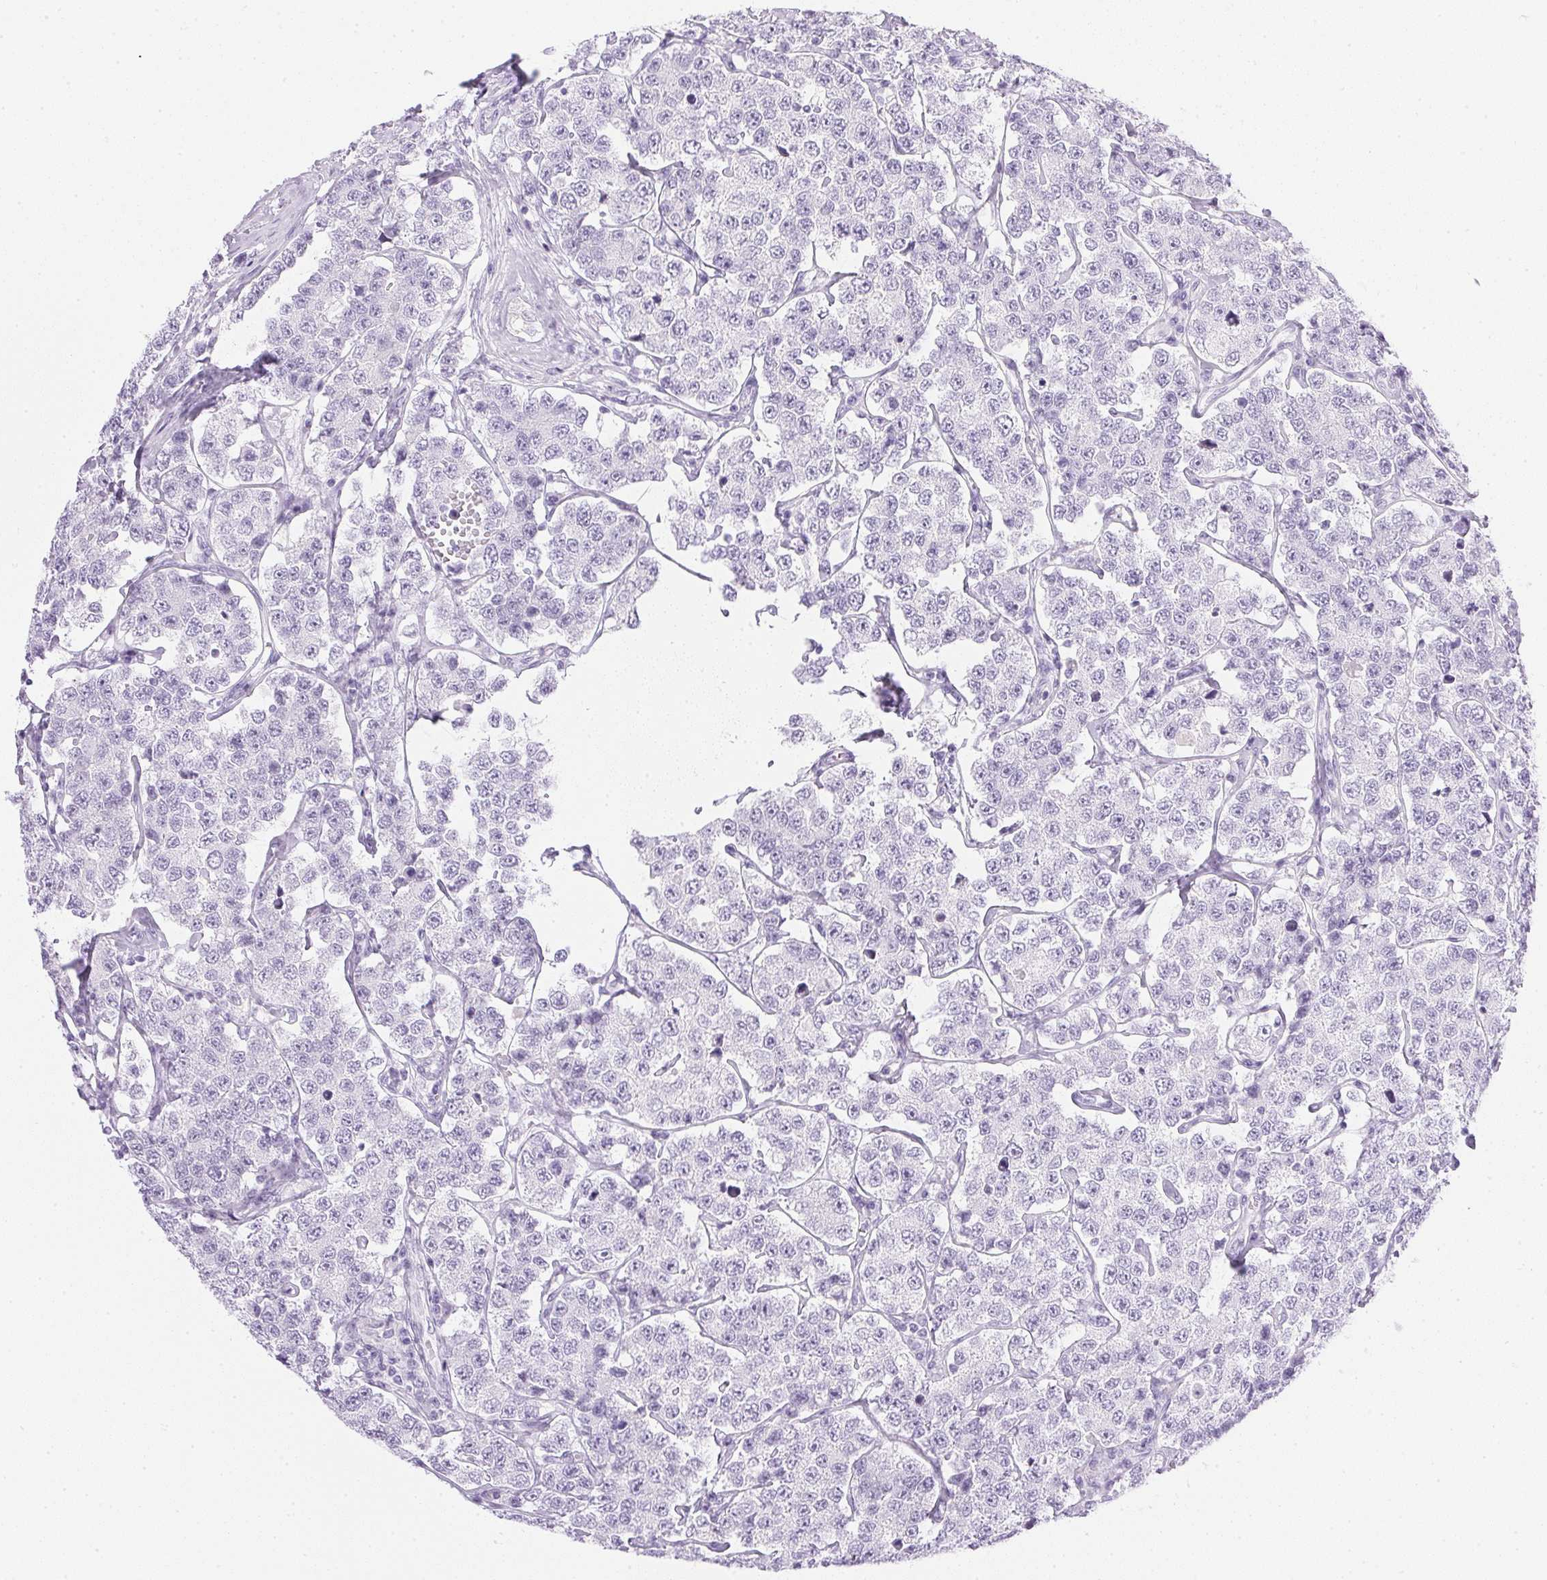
{"staining": {"intensity": "negative", "quantity": "none", "location": "none"}, "tissue": "testis cancer", "cell_type": "Tumor cells", "image_type": "cancer", "snomed": [{"axis": "morphology", "description": "Seminoma, NOS"}, {"axis": "topography", "description": "Testis"}], "caption": "The histopathology image shows no significant expression in tumor cells of seminoma (testis).", "gene": "CPB1", "patient": {"sex": "male", "age": 34}}